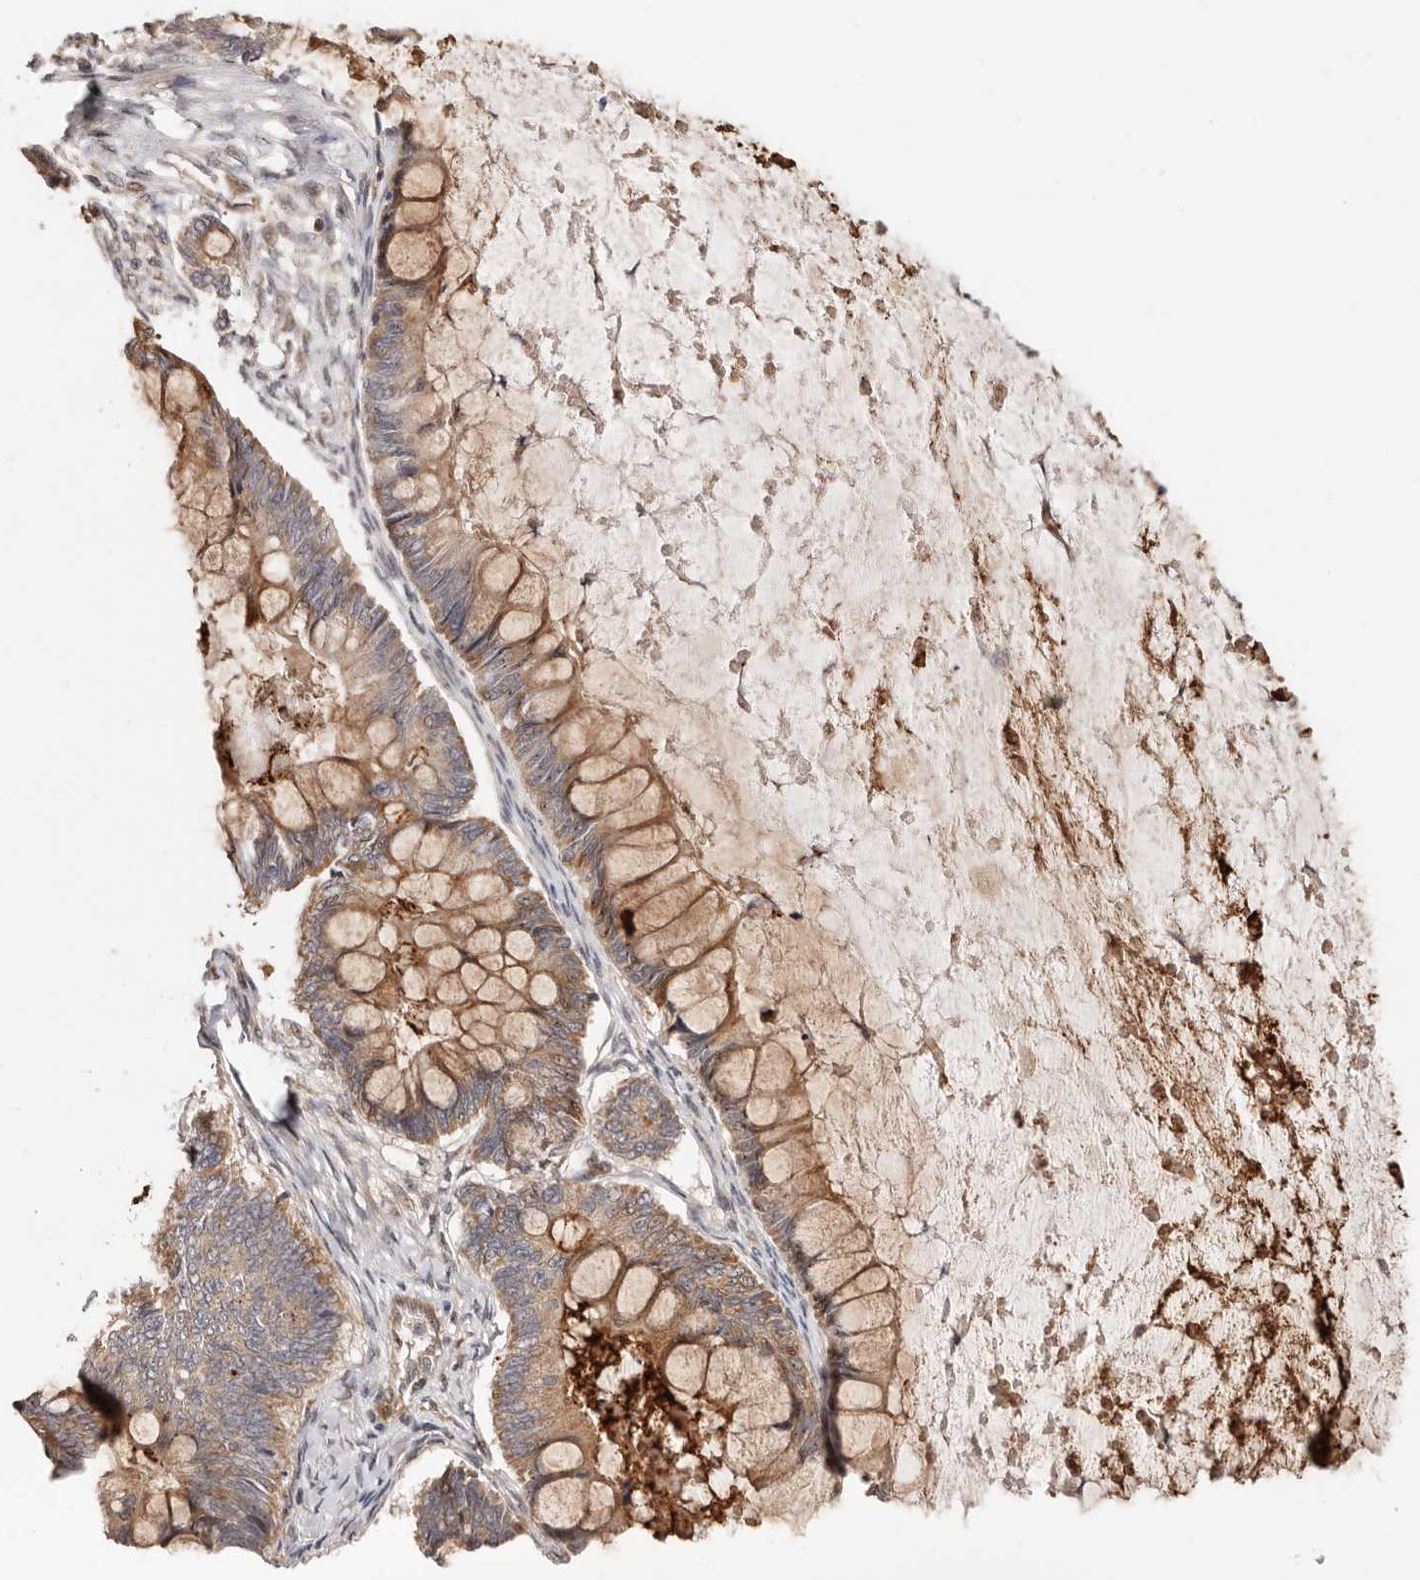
{"staining": {"intensity": "moderate", "quantity": ">75%", "location": "cytoplasmic/membranous"}, "tissue": "ovarian cancer", "cell_type": "Tumor cells", "image_type": "cancer", "snomed": [{"axis": "morphology", "description": "Cystadenocarcinoma, mucinous, NOS"}, {"axis": "topography", "description": "Ovary"}], "caption": "Ovarian cancer (mucinous cystadenocarcinoma) stained with a brown dye demonstrates moderate cytoplasmic/membranous positive expression in approximately >75% of tumor cells.", "gene": "USP33", "patient": {"sex": "female", "age": 61}}